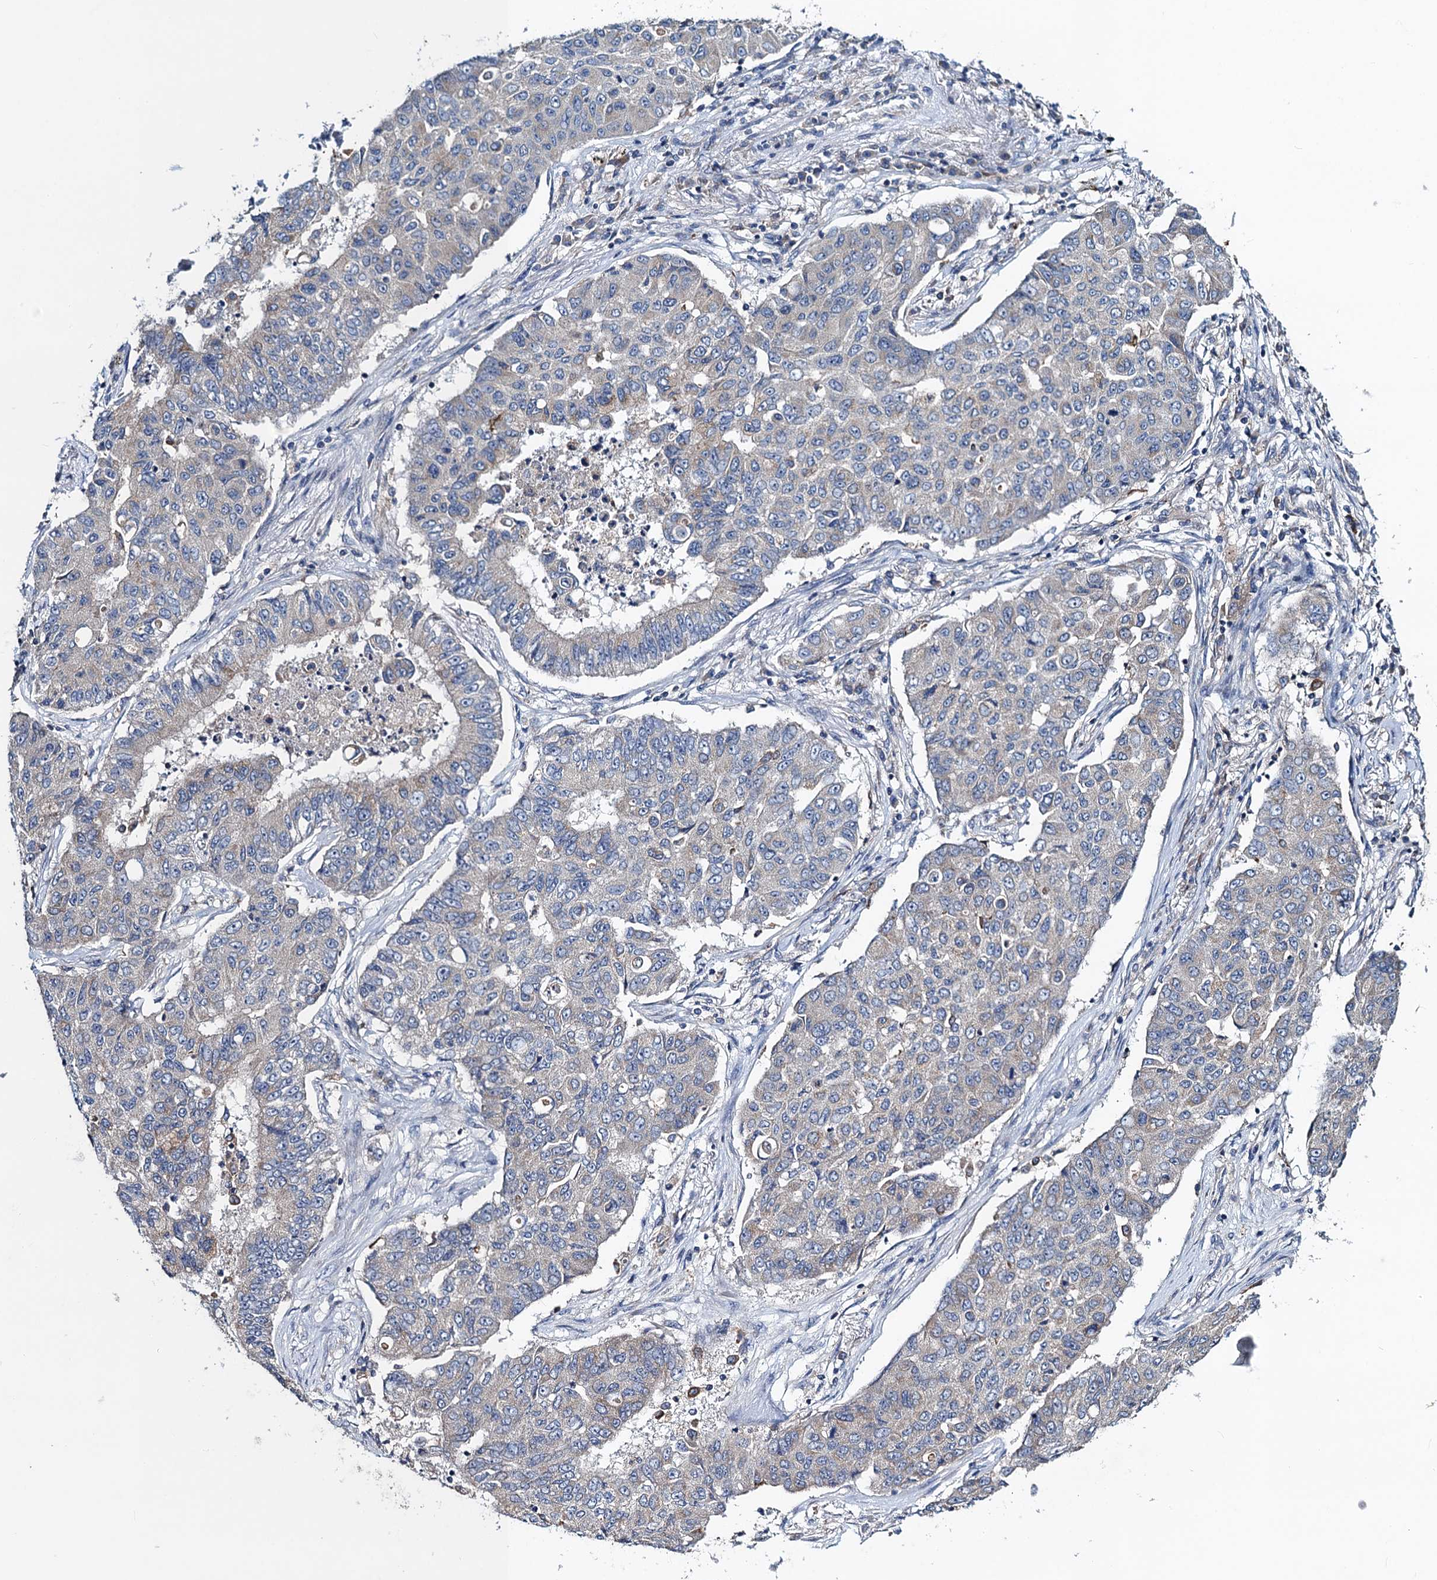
{"staining": {"intensity": "negative", "quantity": "none", "location": "none"}, "tissue": "lung cancer", "cell_type": "Tumor cells", "image_type": "cancer", "snomed": [{"axis": "morphology", "description": "Squamous cell carcinoma, NOS"}, {"axis": "topography", "description": "Lung"}], "caption": "Tumor cells are negative for protein expression in human lung squamous cell carcinoma.", "gene": "SNAP29", "patient": {"sex": "male", "age": 74}}